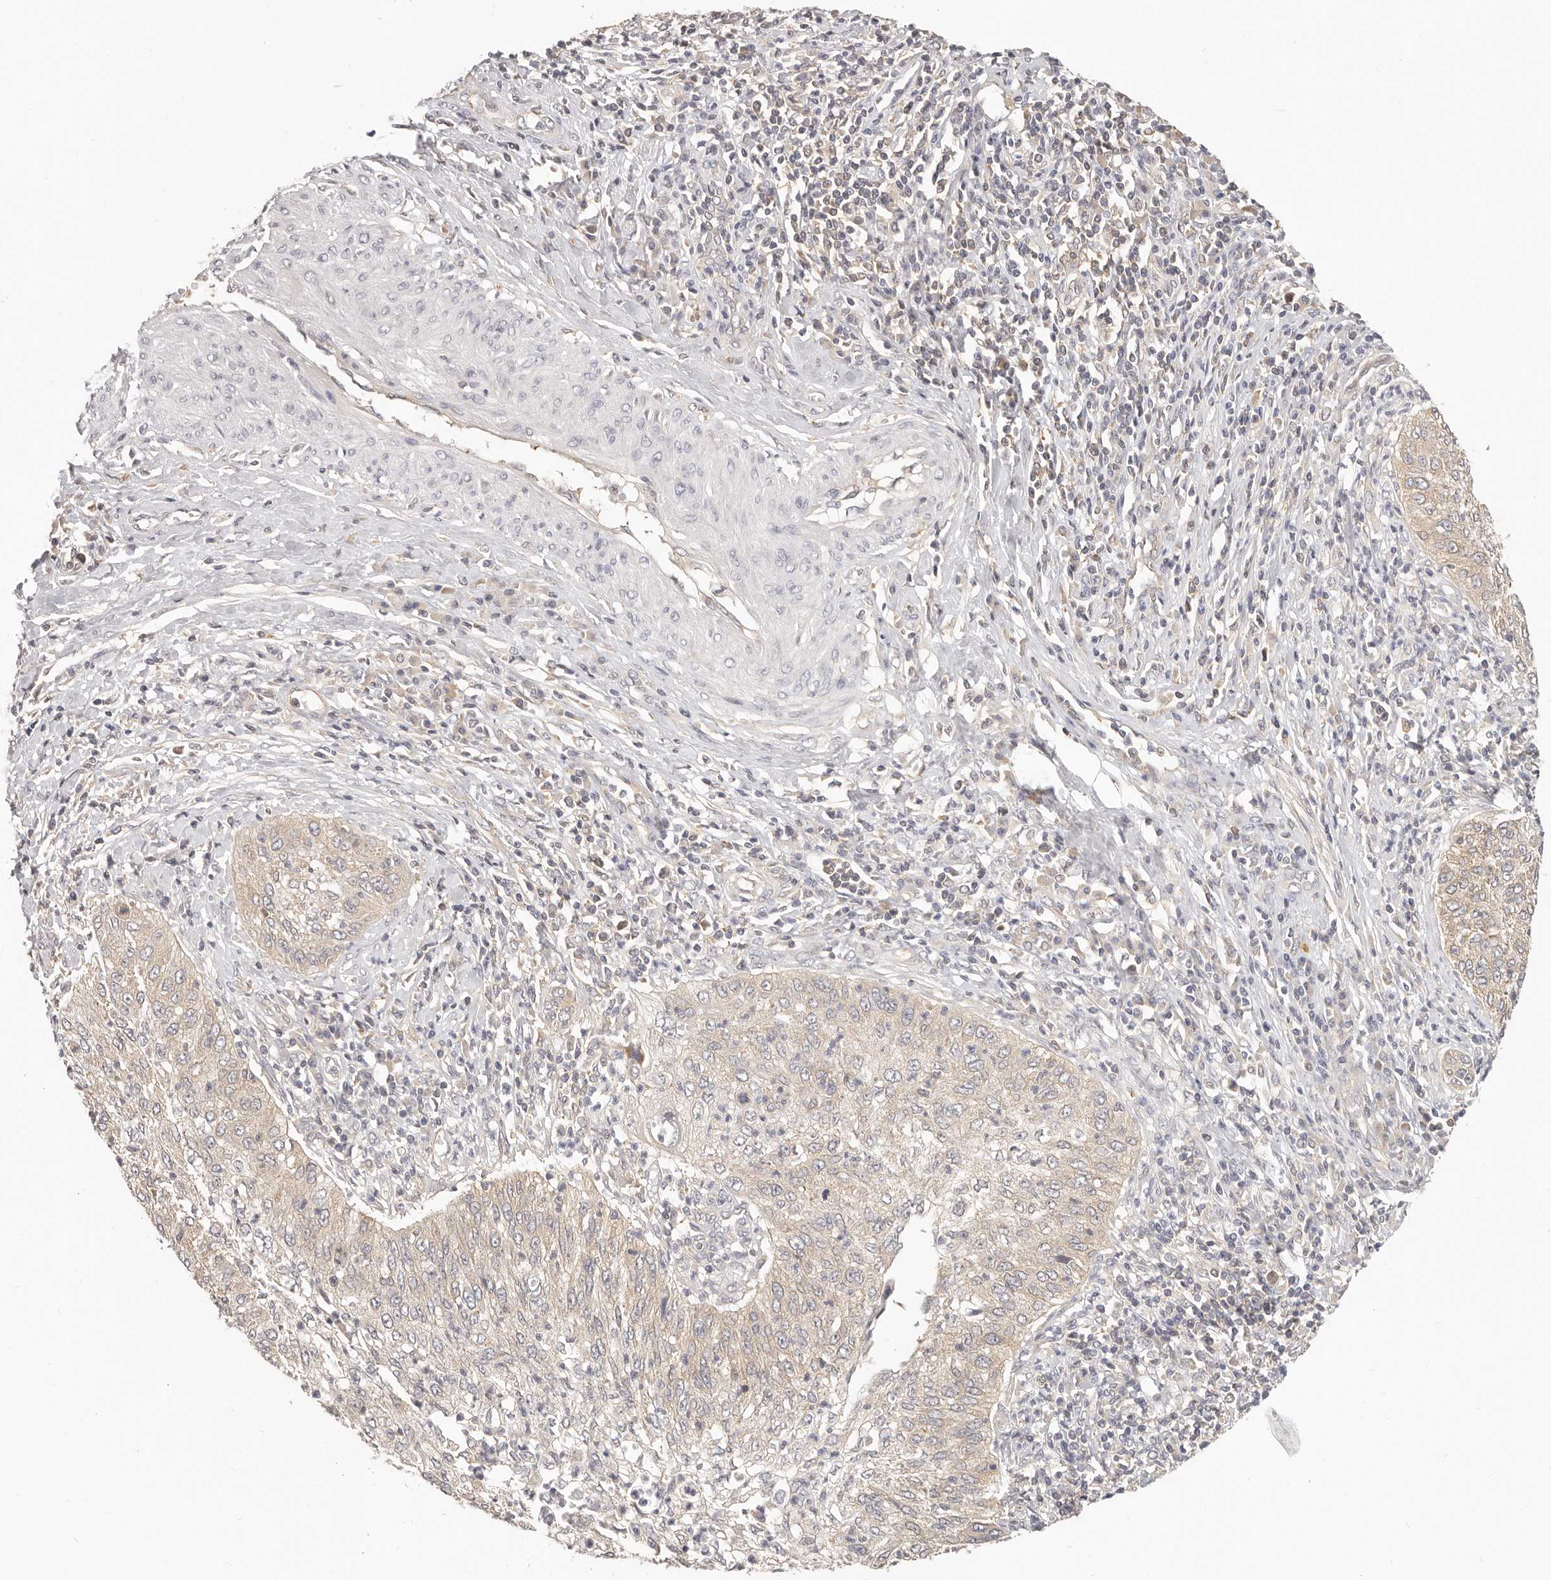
{"staining": {"intensity": "negative", "quantity": "none", "location": "none"}, "tissue": "cervical cancer", "cell_type": "Tumor cells", "image_type": "cancer", "snomed": [{"axis": "morphology", "description": "Squamous cell carcinoma, NOS"}, {"axis": "topography", "description": "Cervix"}], "caption": "Micrograph shows no significant protein positivity in tumor cells of squamous cell carcinoma (cervical). (DAB IHC visualized using brightfield microscopy, high magnification).", "gene": "DTNBP1", "patient": {"sex": "female", "age": 30}}